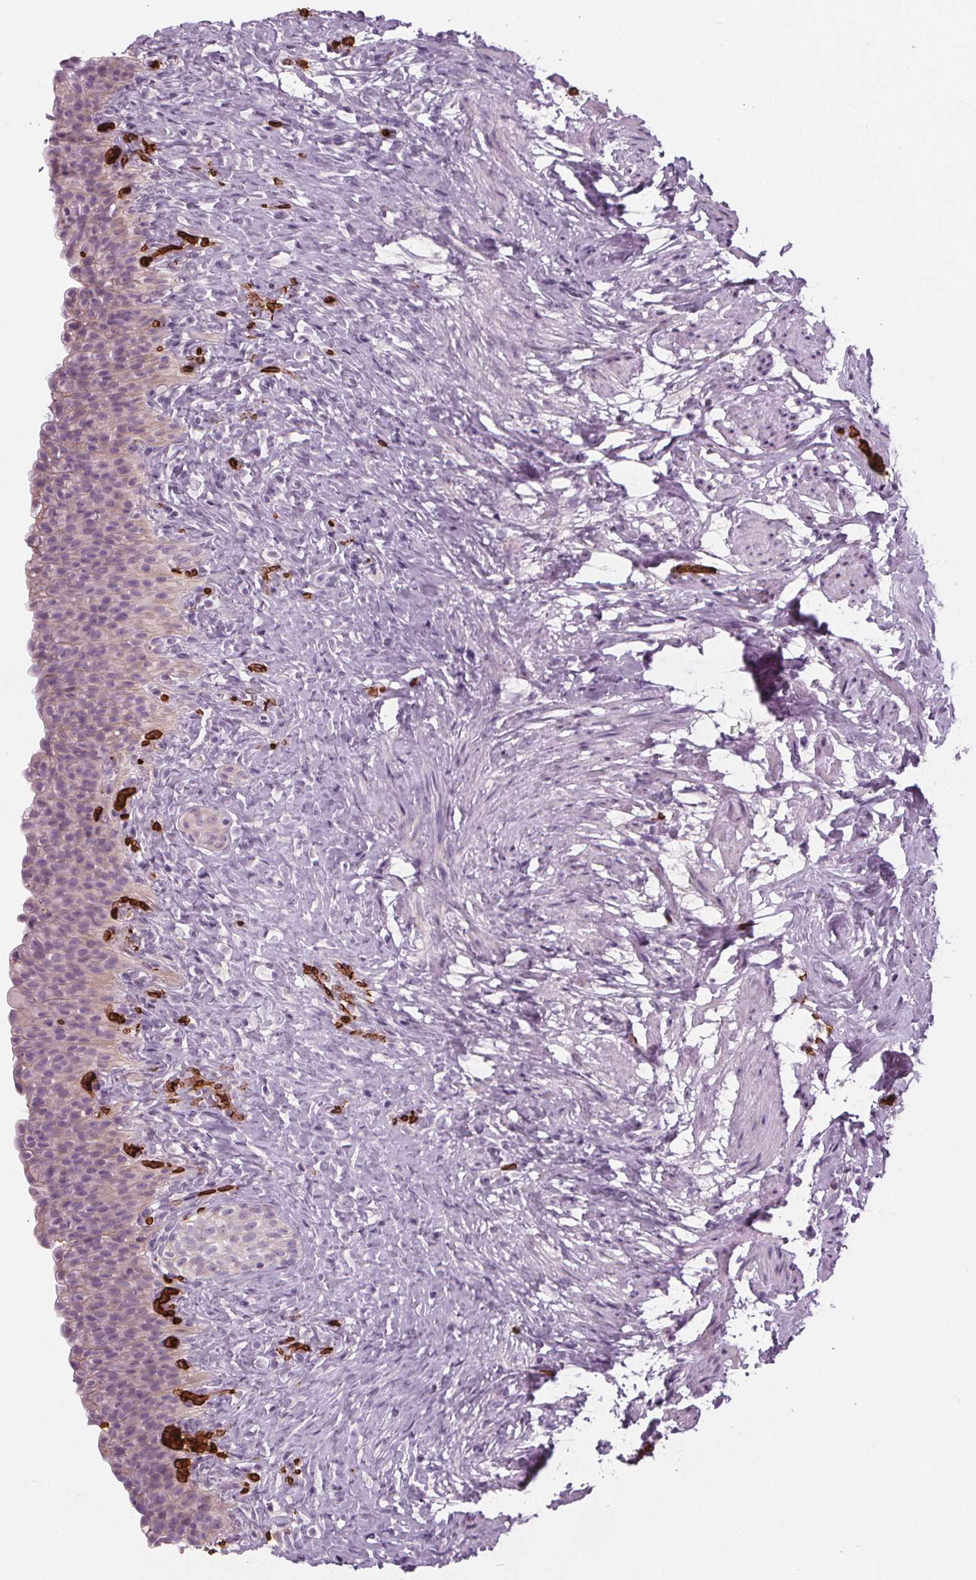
{"staining": {"intensity": "negative", "quantity": "none", "location": "none"}, "tissue": "urinary bladder", "cell_type": "Urothelial cells", "image_type": "normal", "snomed": [{"axis": "morphology", "description": "Normal tissue, NOS"}, {"axis": "topography", "description": "Urinary bladder"}, {"axis": "topography", "description": "Prostate"}], "caption": "Immunohistochemistry (IHC) histopathology image of normal urinary bladder: human urinary bladder stained with DAB (3,3'-diaminobenzidine) displays no significant protein staining in urothelial cells. (Stains: DAB (3,3'-diaminobenzidine) IHC with hematoxylin counter stain, Microscopy: brightfield microscopy at high magnification).", "gene": "SLC4A1", "patient": {"sex": "male", "age": 76}}